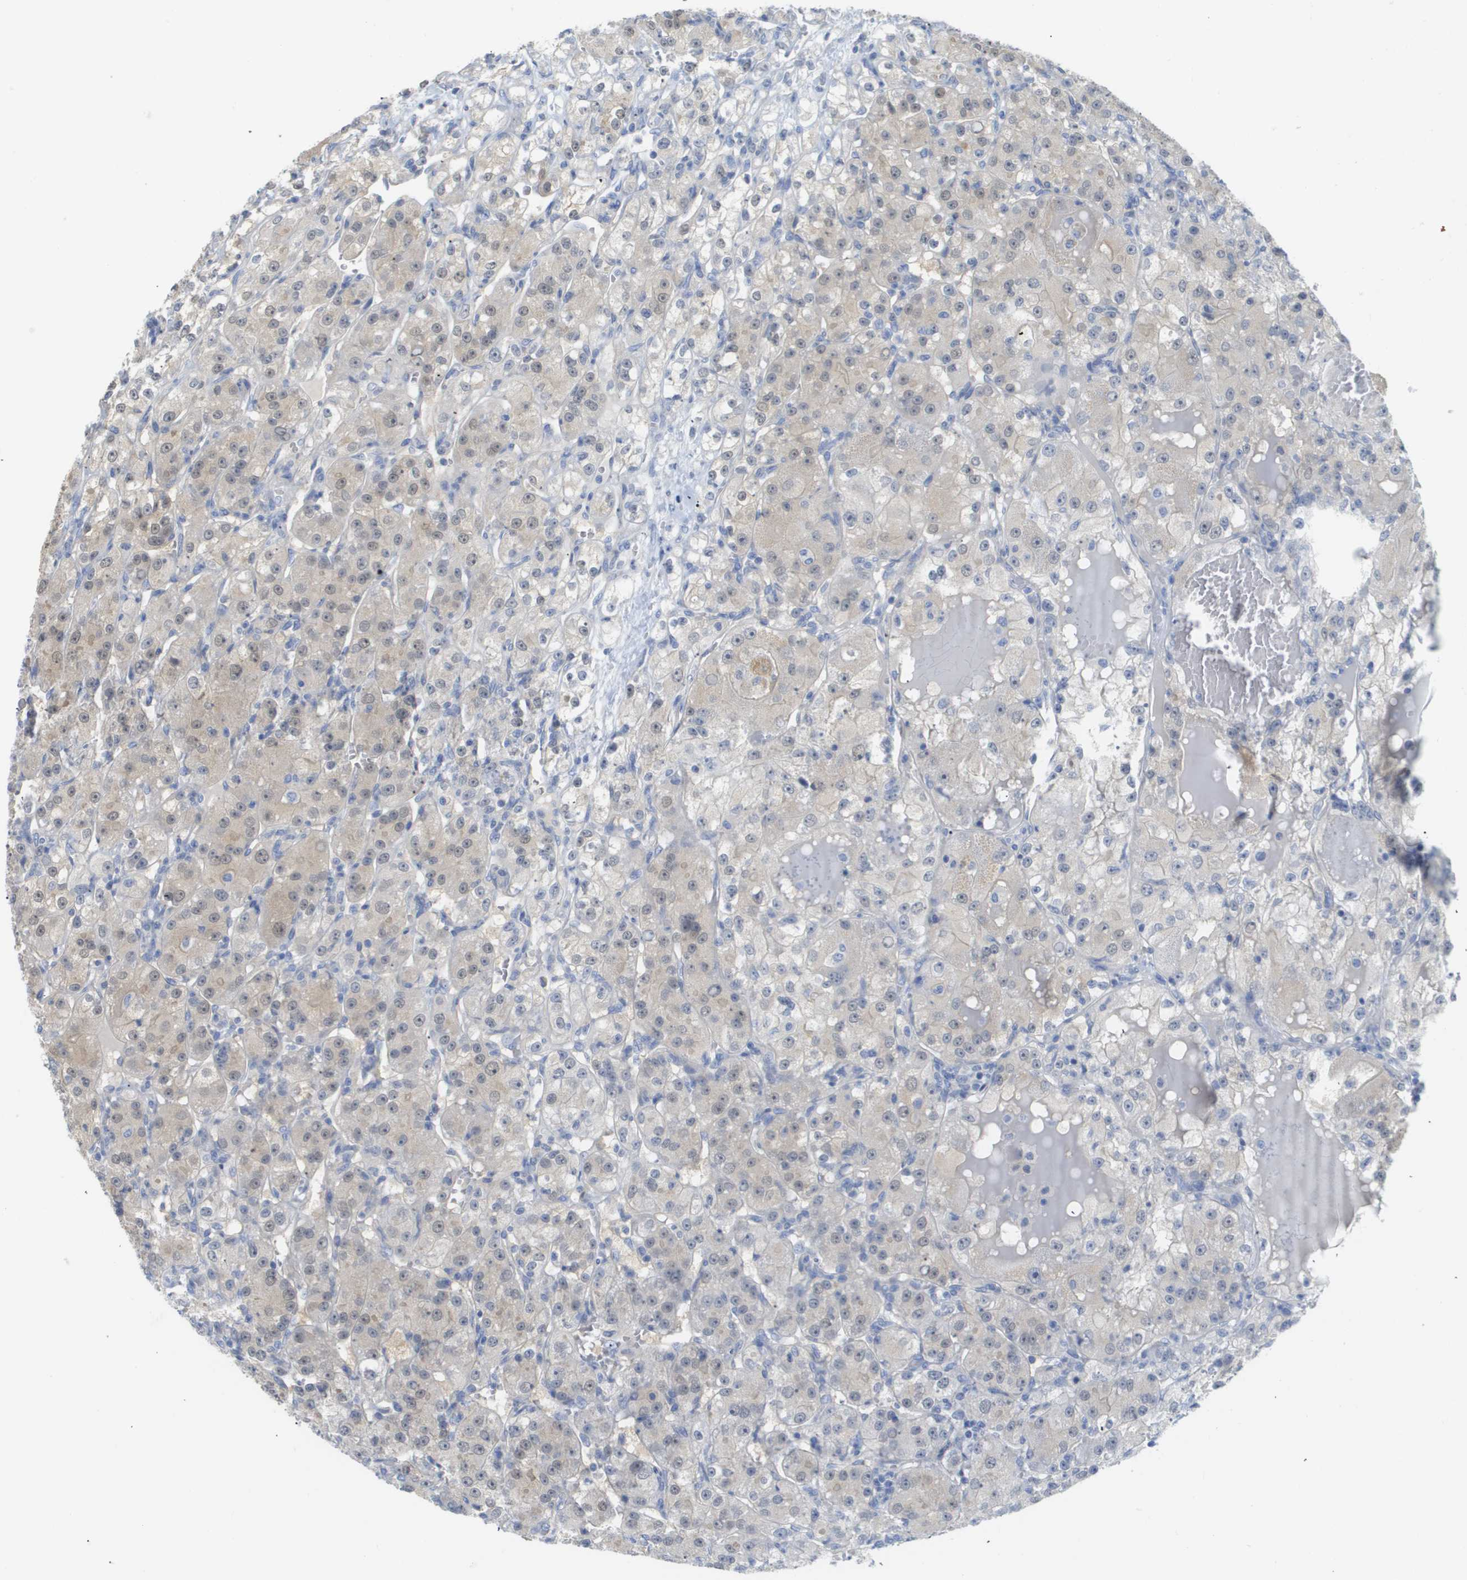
{"staining": {"intensity": "weak", "quantity": "<25%", "location": "cytoplasmic/membranous,nuclear"}, "tissue": "renal cancer", "cell_type": "Tumor cells", "image_type": "cancer", "snomed": [{"axis": "morphology", "description": "Normal tissue, NOS"}, {"axis": "morphology", "description": "Adenocarcinoma, NOS"}, {"axis": "topography", "description": "Kidney"}], "caption": "This is an immunohistochemistry (IHC) histopathology image of human renal cancer. There is no staining in tumor cells.", "gene": "MYL3", "patient": {"sex": "male", "age": 61}}